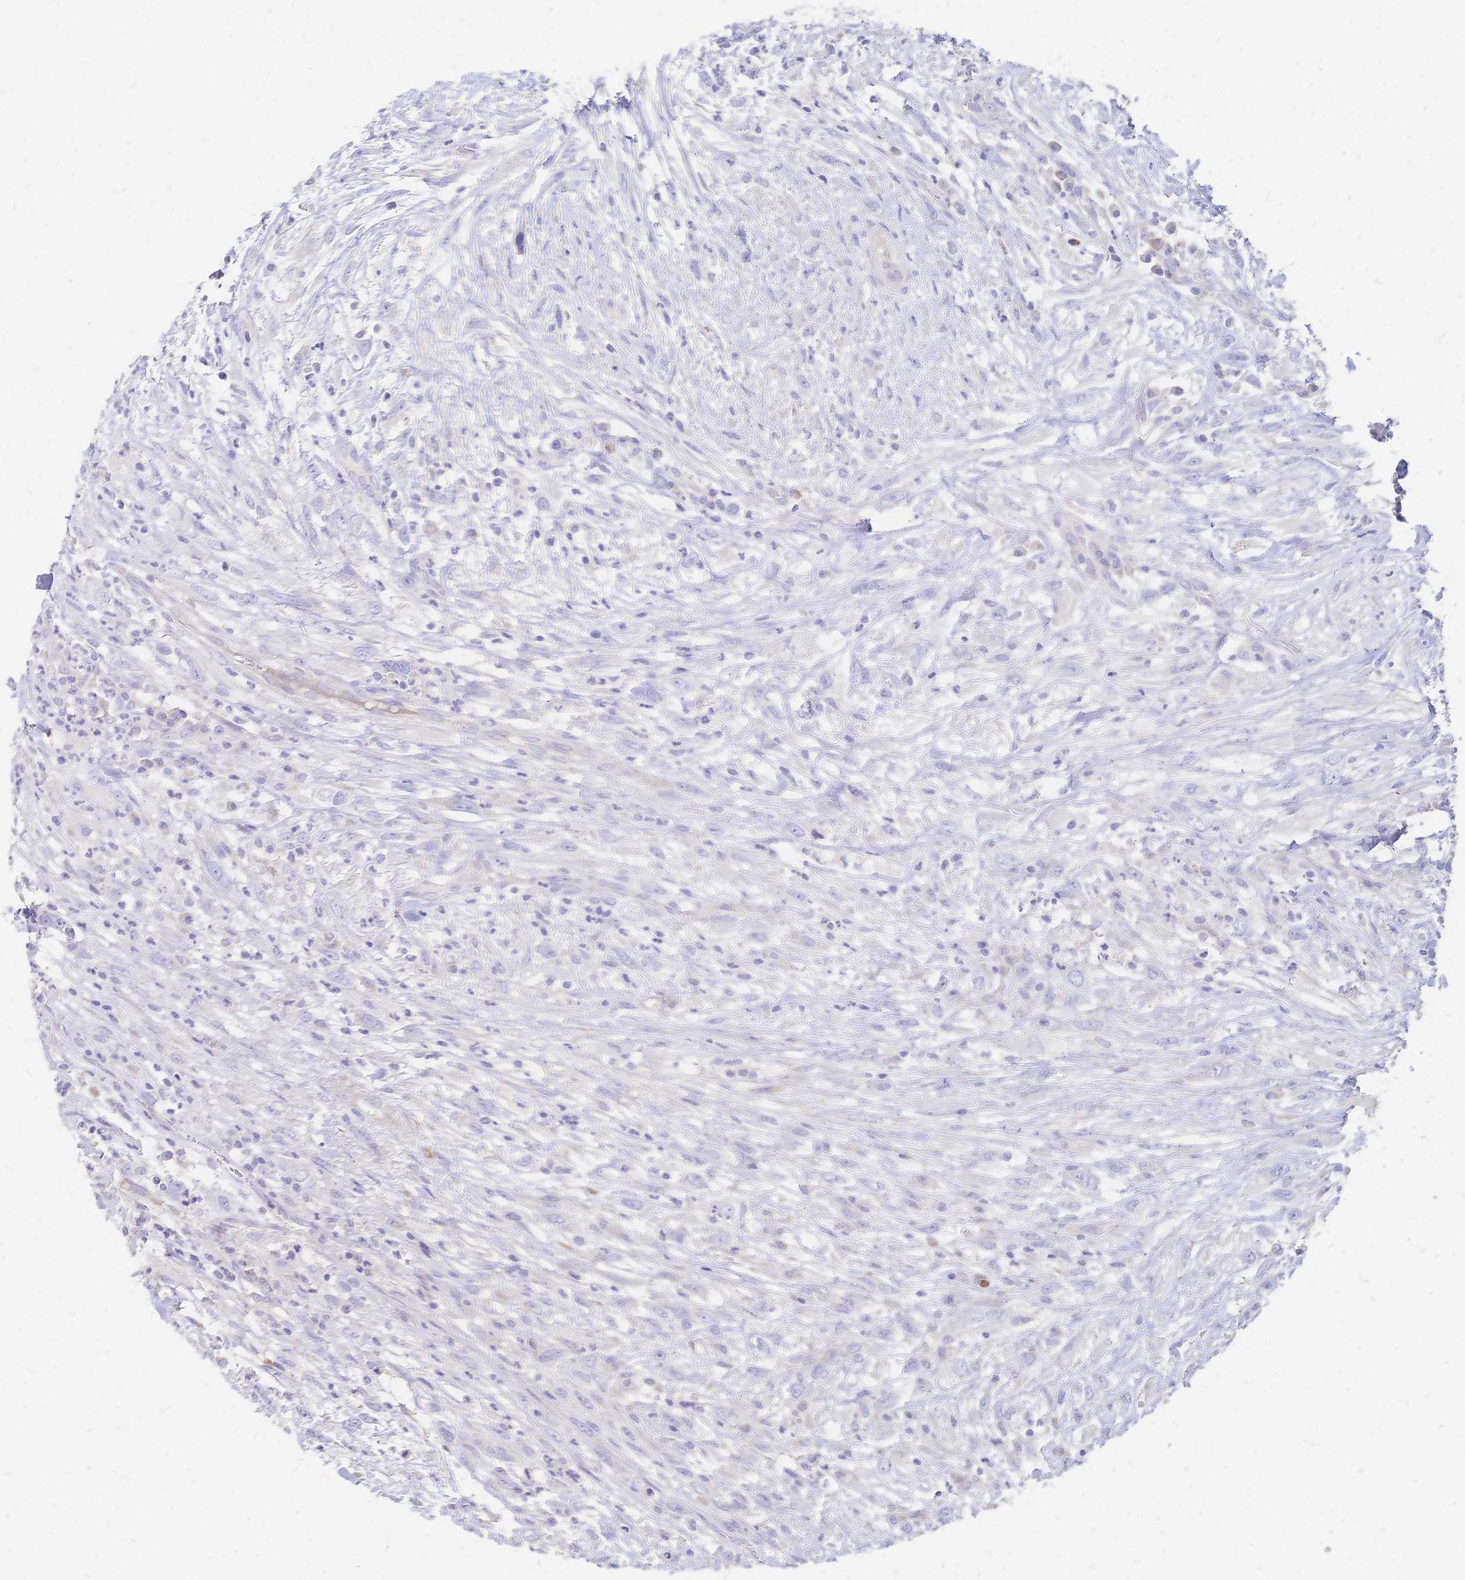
{"staining": {"intensity": "negative", "quantity": "none", "location": "none"}, "tissue": "head and neck cancer", "cell_type": "Tumor cells", "image_type": "cancer", "snomed": [{"axis": "morphology", "description": "Squamous cell carcinoma, NOS"}, {"axis": "topography", "description": "Head-Neck"}], "caption": "Immunohistochemistry (IHC) of human head and neck cancer reveals no positivity in tumor cells. Nuclei are stained in blue.", "gene": "VWC2L", "patient": {"sex": "male", "age": 65}}